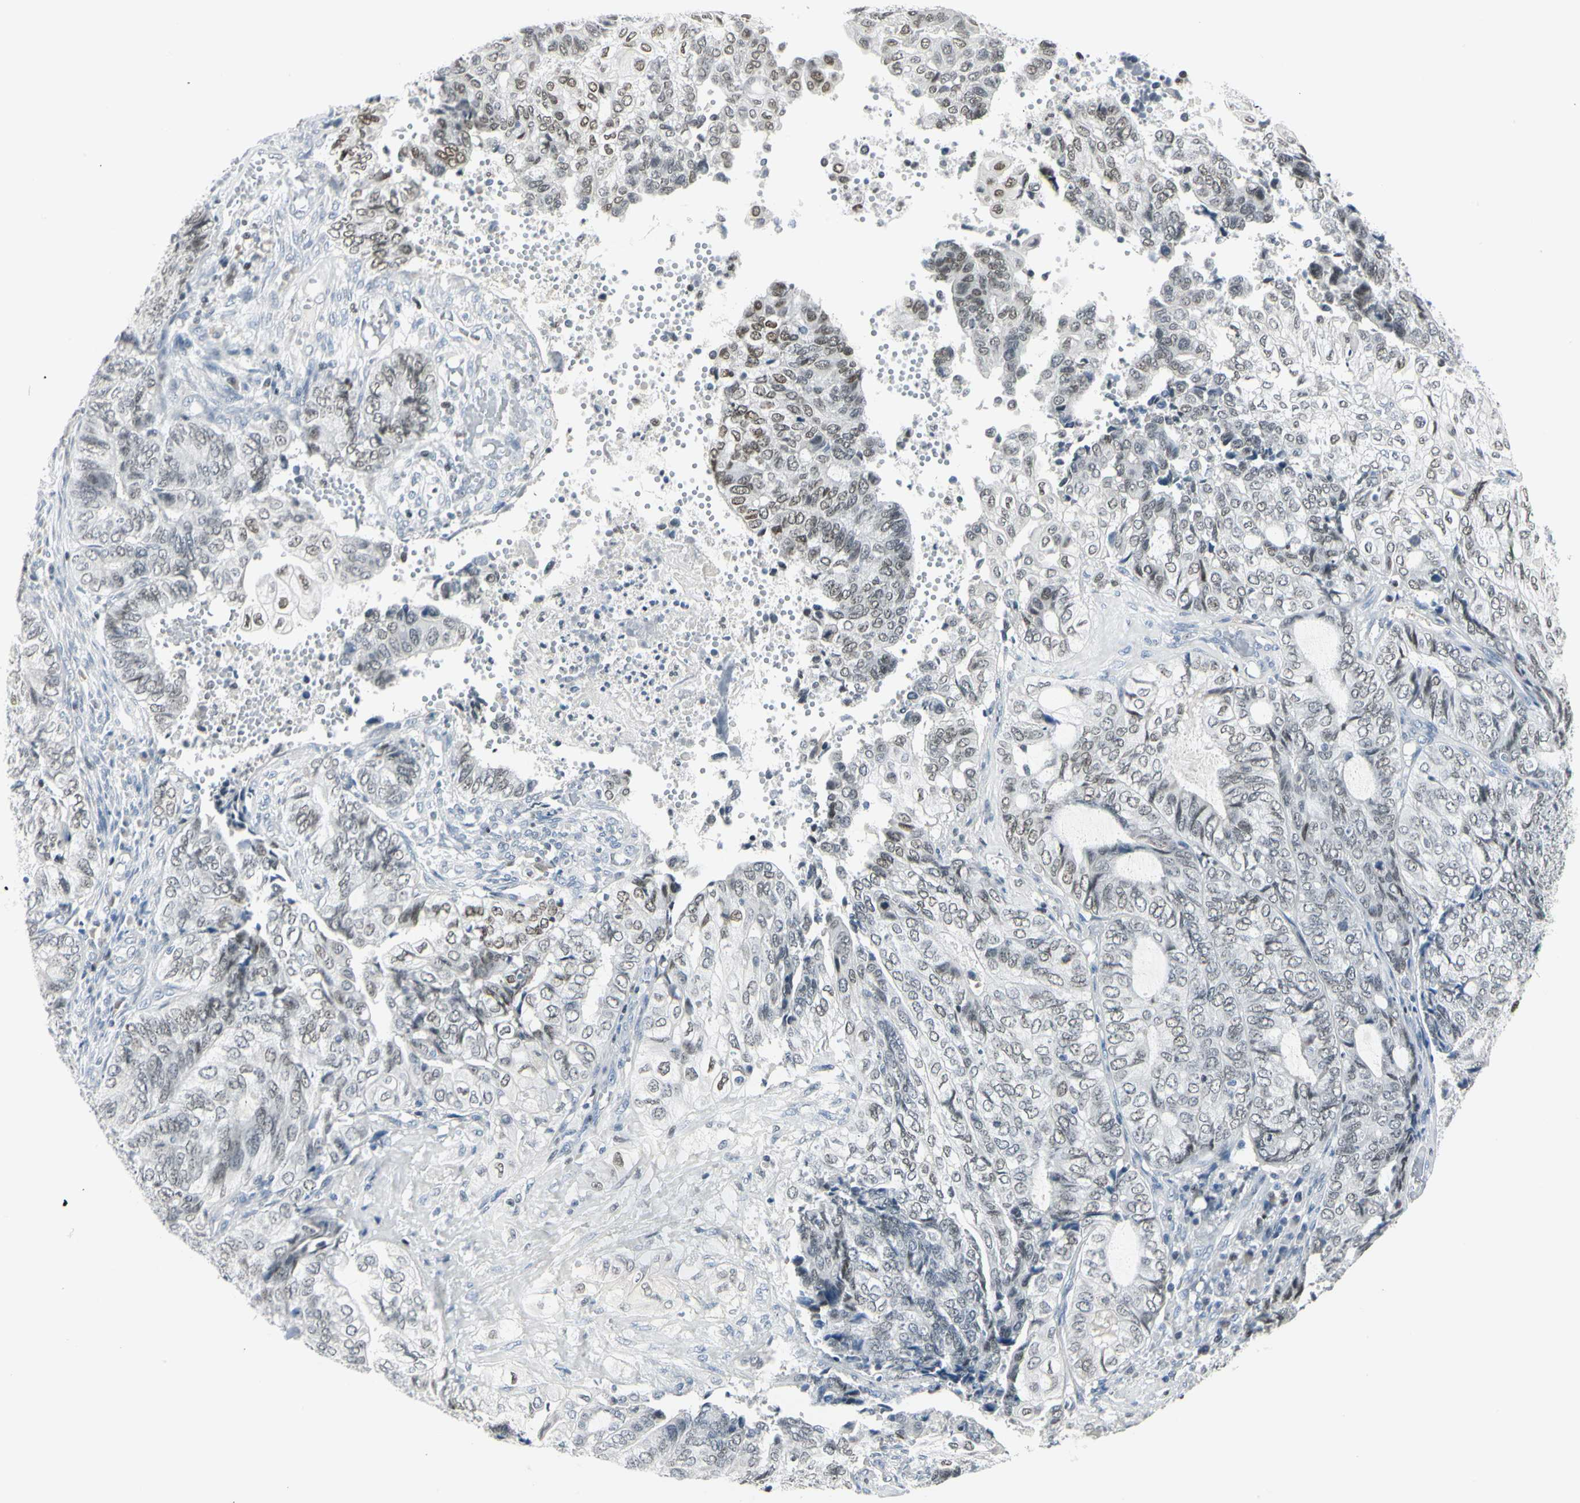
{"staining": {"intensity": "weak", "quantity": ">75%", "location": "nuclear"}, "tissue": "endometrial cancer", "cell_type": "Tumor cells", "image_type": "cancer", "snomed": [{"axis": "morphology", "description": "Adenocarcinoma, NOS"}, {"axis": "topography", "description": "Uterus"}, {"axis": "topography", "description": "Endometrium"}], "caption": "DAB immunohistochemical staining of endometrial cancer displays weak nuclear protein staining in approximately >75% of tumor cells. (Stains: DAB (3,3'-diaminobenzidine) in brown, nuclei in blue, Microscopy: brightfield microscopy at high magnification).", "gene": "ZBTB7B", "patient": {"sex": "female", "age": 70}}